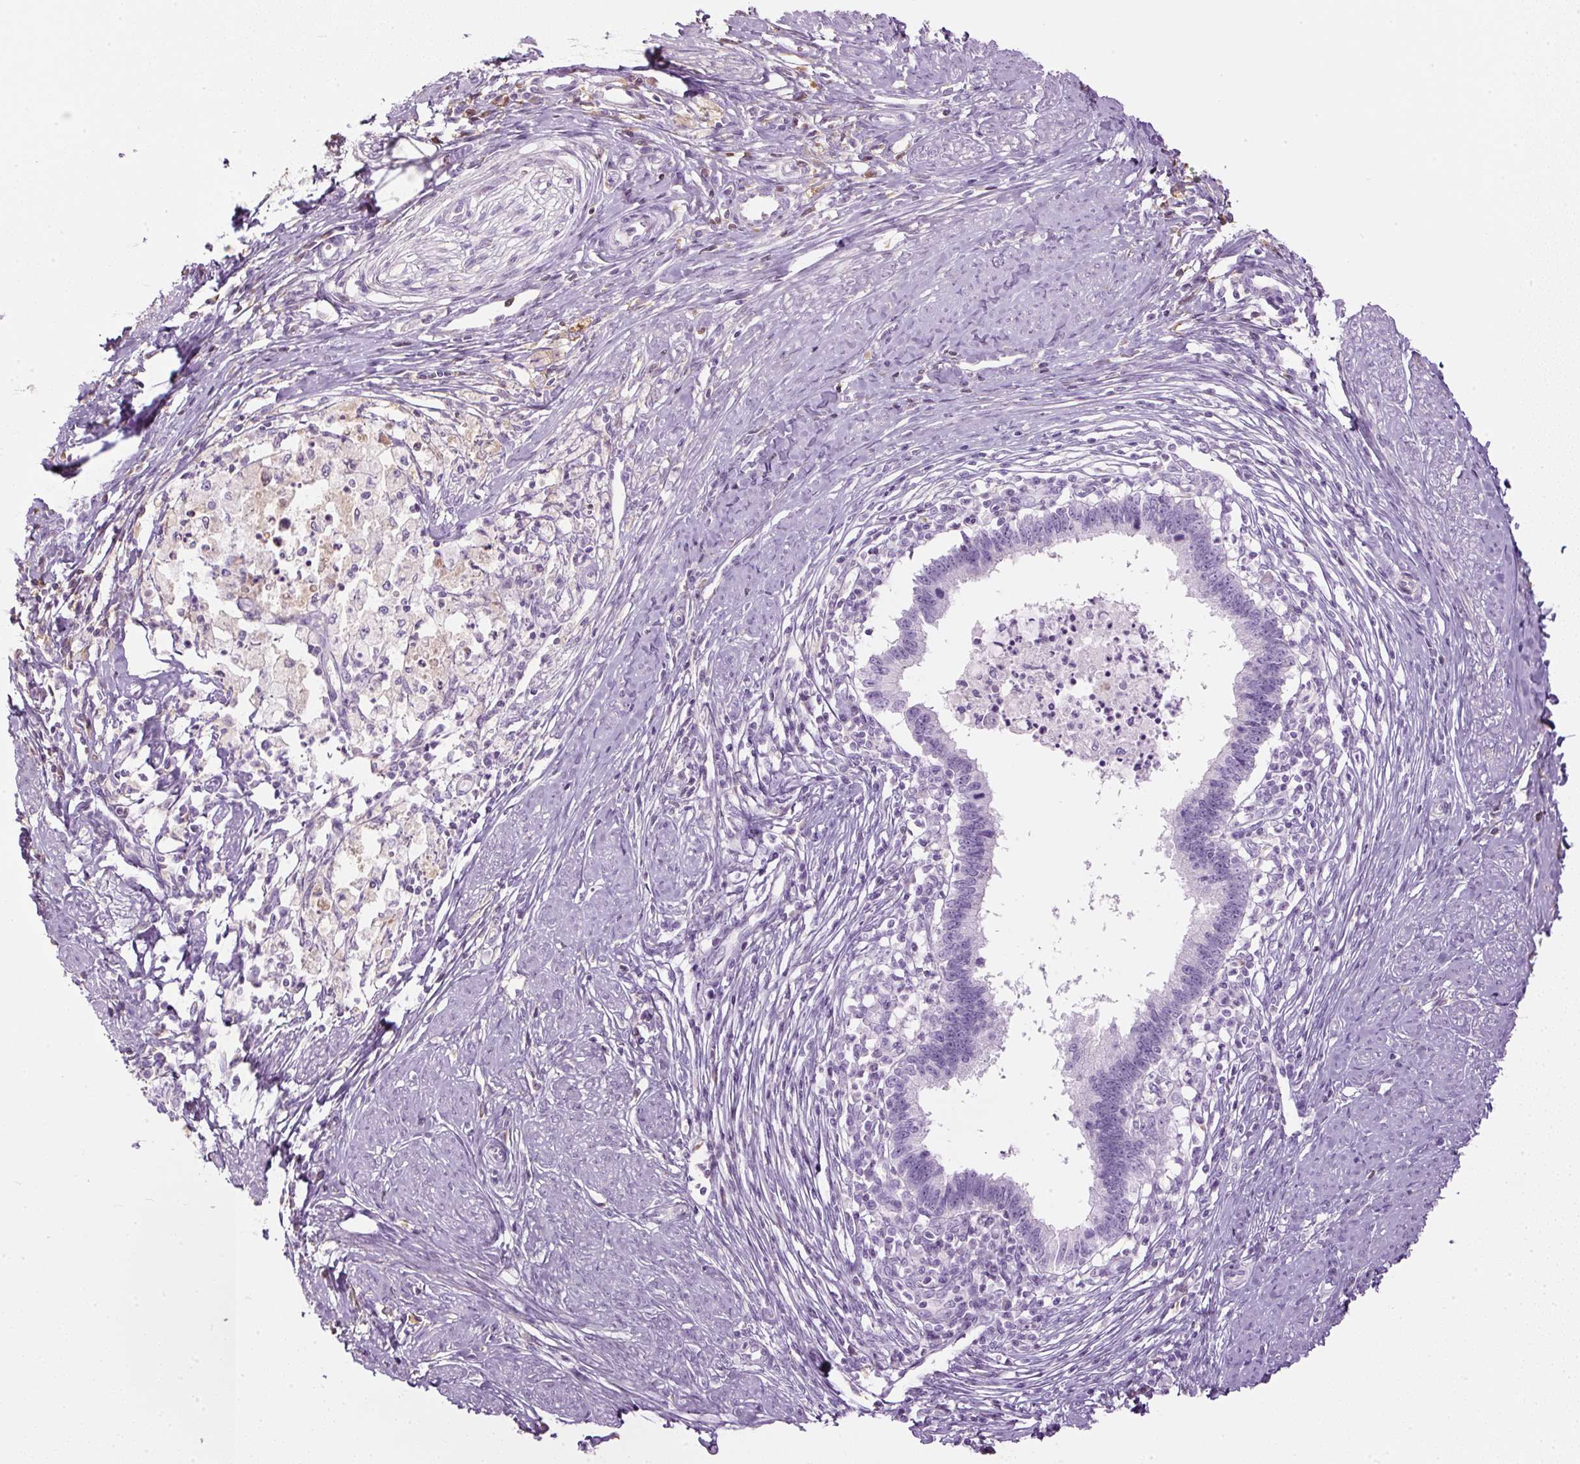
{"staining": {"intensity": "negative", "quantity": "none", "location": "none"}, "tissue": "cervical cancer", "cell_type": "Tumor cells", "image_type": "cancer", "snomed": [{"axis": "morphology", "description": "Adenocarcinoma, NOS"}, {"axis": "topography", "description": "Cervix"}], "caption": "A histopathology image of human adenocarcinoma (cervical) is negative for staining in tumor cells.", "gene": "APOA1", "patient": {"sex": "female", "age": 36}}